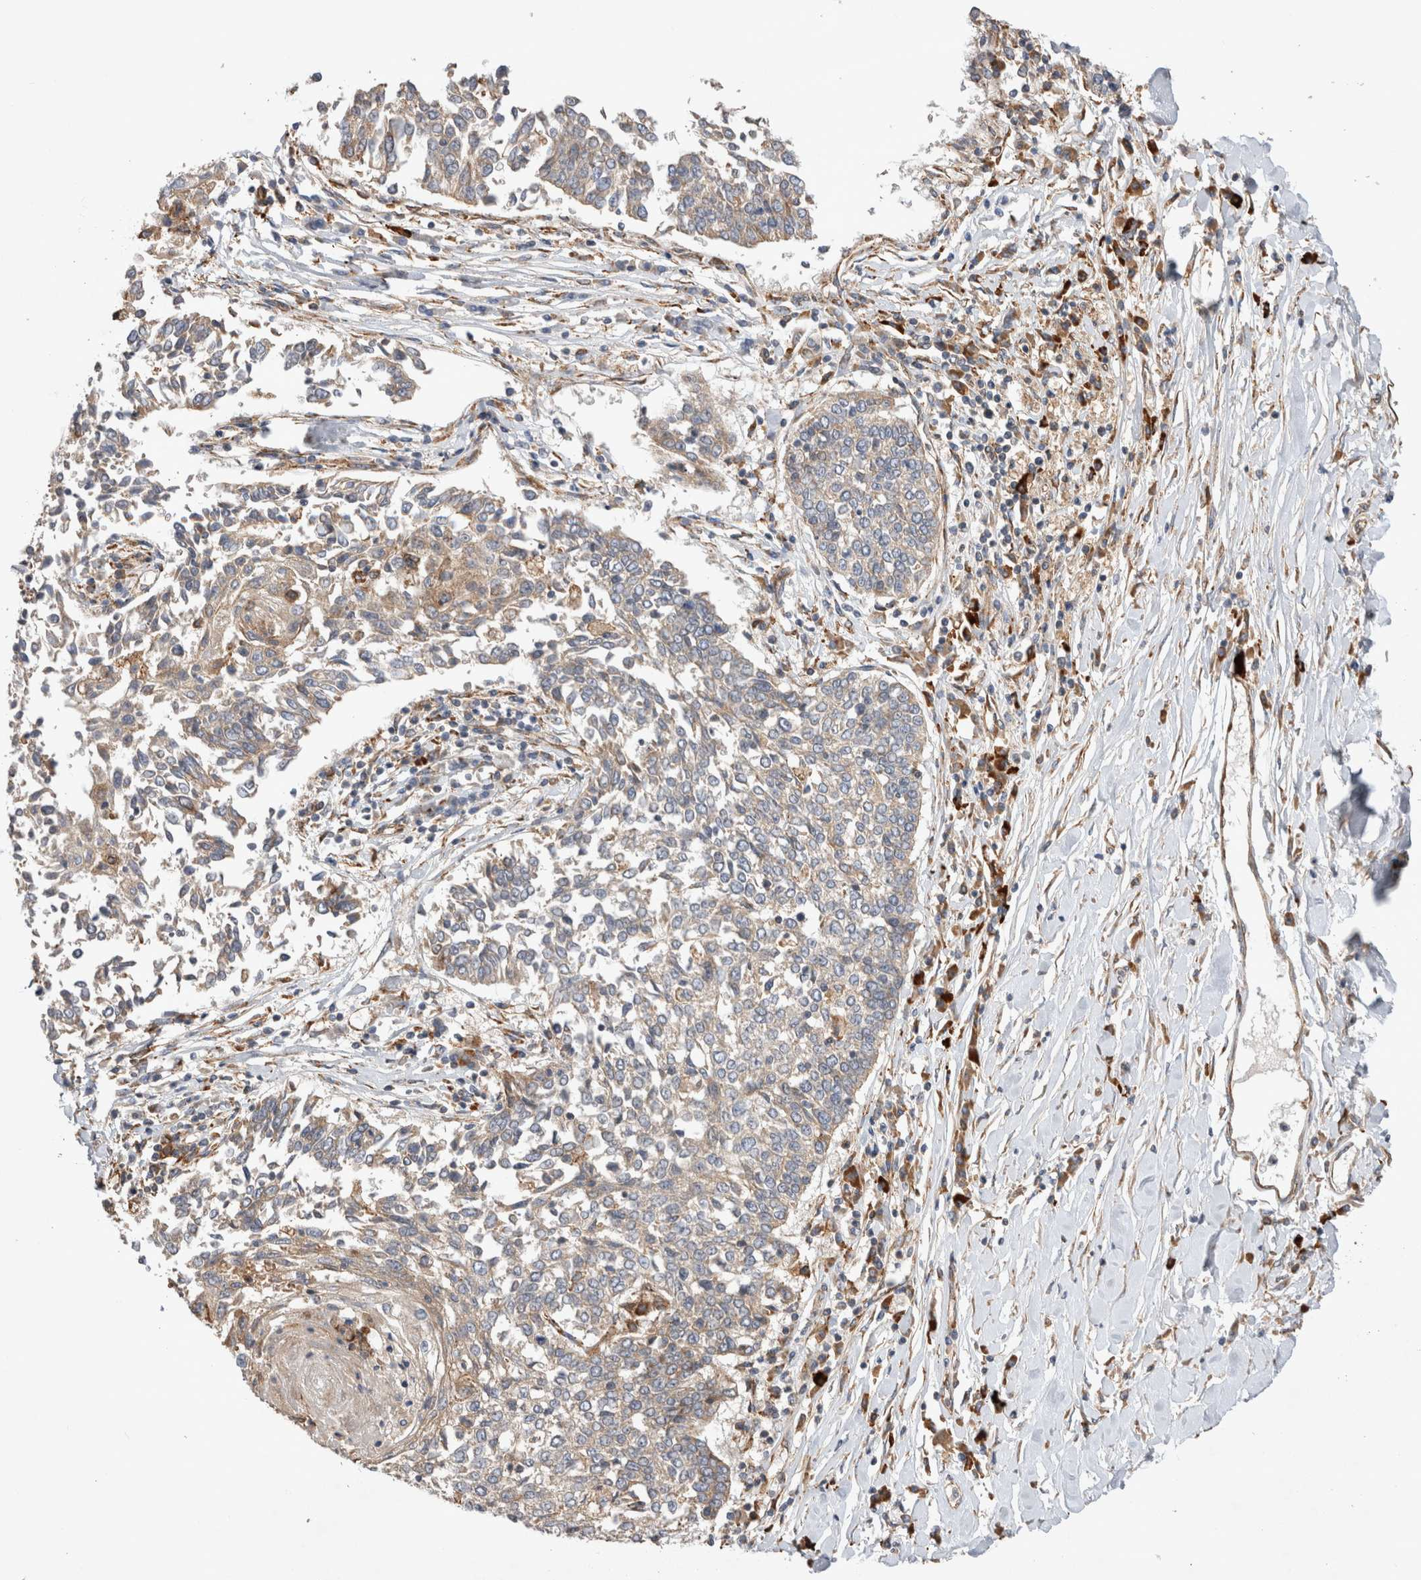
{"staining": {"intensity": "weak", "quantity": "<25%", "location": "cytoplasmic/membranous"}, "tissue": "lung cancer", "cell_type": "Tumor cells", "image_type": "cancer", "snomed": [{"axis": "morphology", "description": "Normal tissue, NOS"}, {"axis": "morphology", "description": "Squamous cell carcinoma, NOS"}, {"axis": "topography", "description": "Cartilage tissue"}, {"axis": "topography", "description": "Bronchus"}, {"axis": "topography", "description": "Lung"}, {"axis": "topography", "description": "Peripheral nerve tissue"}], "caption": "Immunohistochemistry image of lung cancer (squamous cell carcinoma) stained for a protein (brown), which shows no expression in tumor cells.", "gene": "PDCD10", "patient": {"sex": "female", "age": 49}}